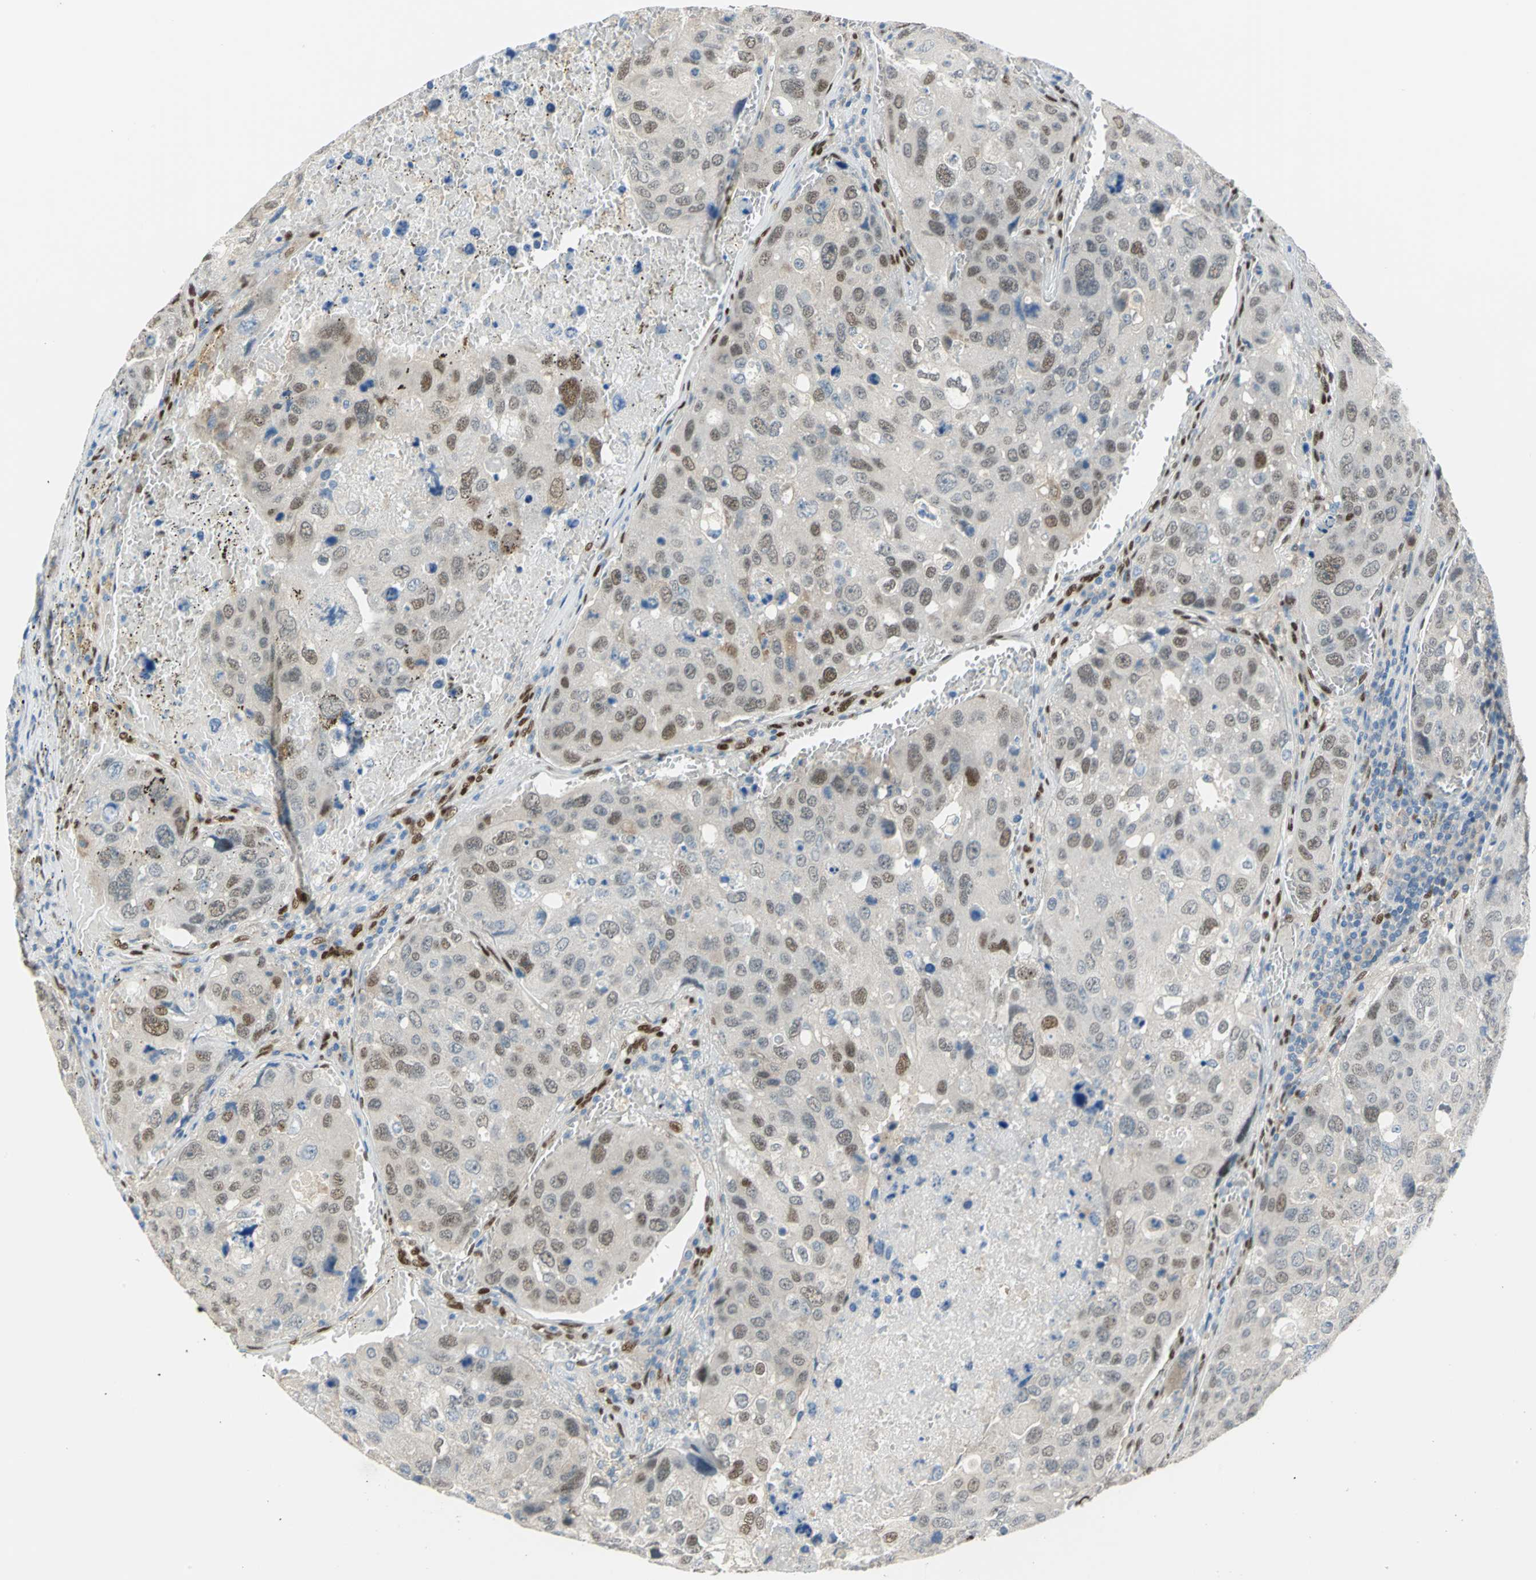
{"staining": {"intensity": "moderate", "quantity": "25%-75%", "location": "nuclear"}, "tissue": "urothelial cancer", "cell_type": "Tumor cells", "image_type": "cancer", "snomed": [{"axis": "morphology", "description": "Urothelial carcinoma, High grade"}, {"axis": "topography", "description": "Lymph node"}, {"axis": "topography", "description": "Urinary bladder"}], "caption": "The image reveals immunohistochemical staining of urothelial cancer. There is moderate nuclear positivity is seen in approximately 25%-75% of tumor cells.", "gene": "RBFOX2", "patient": {"sex": "male", "age": 51}}